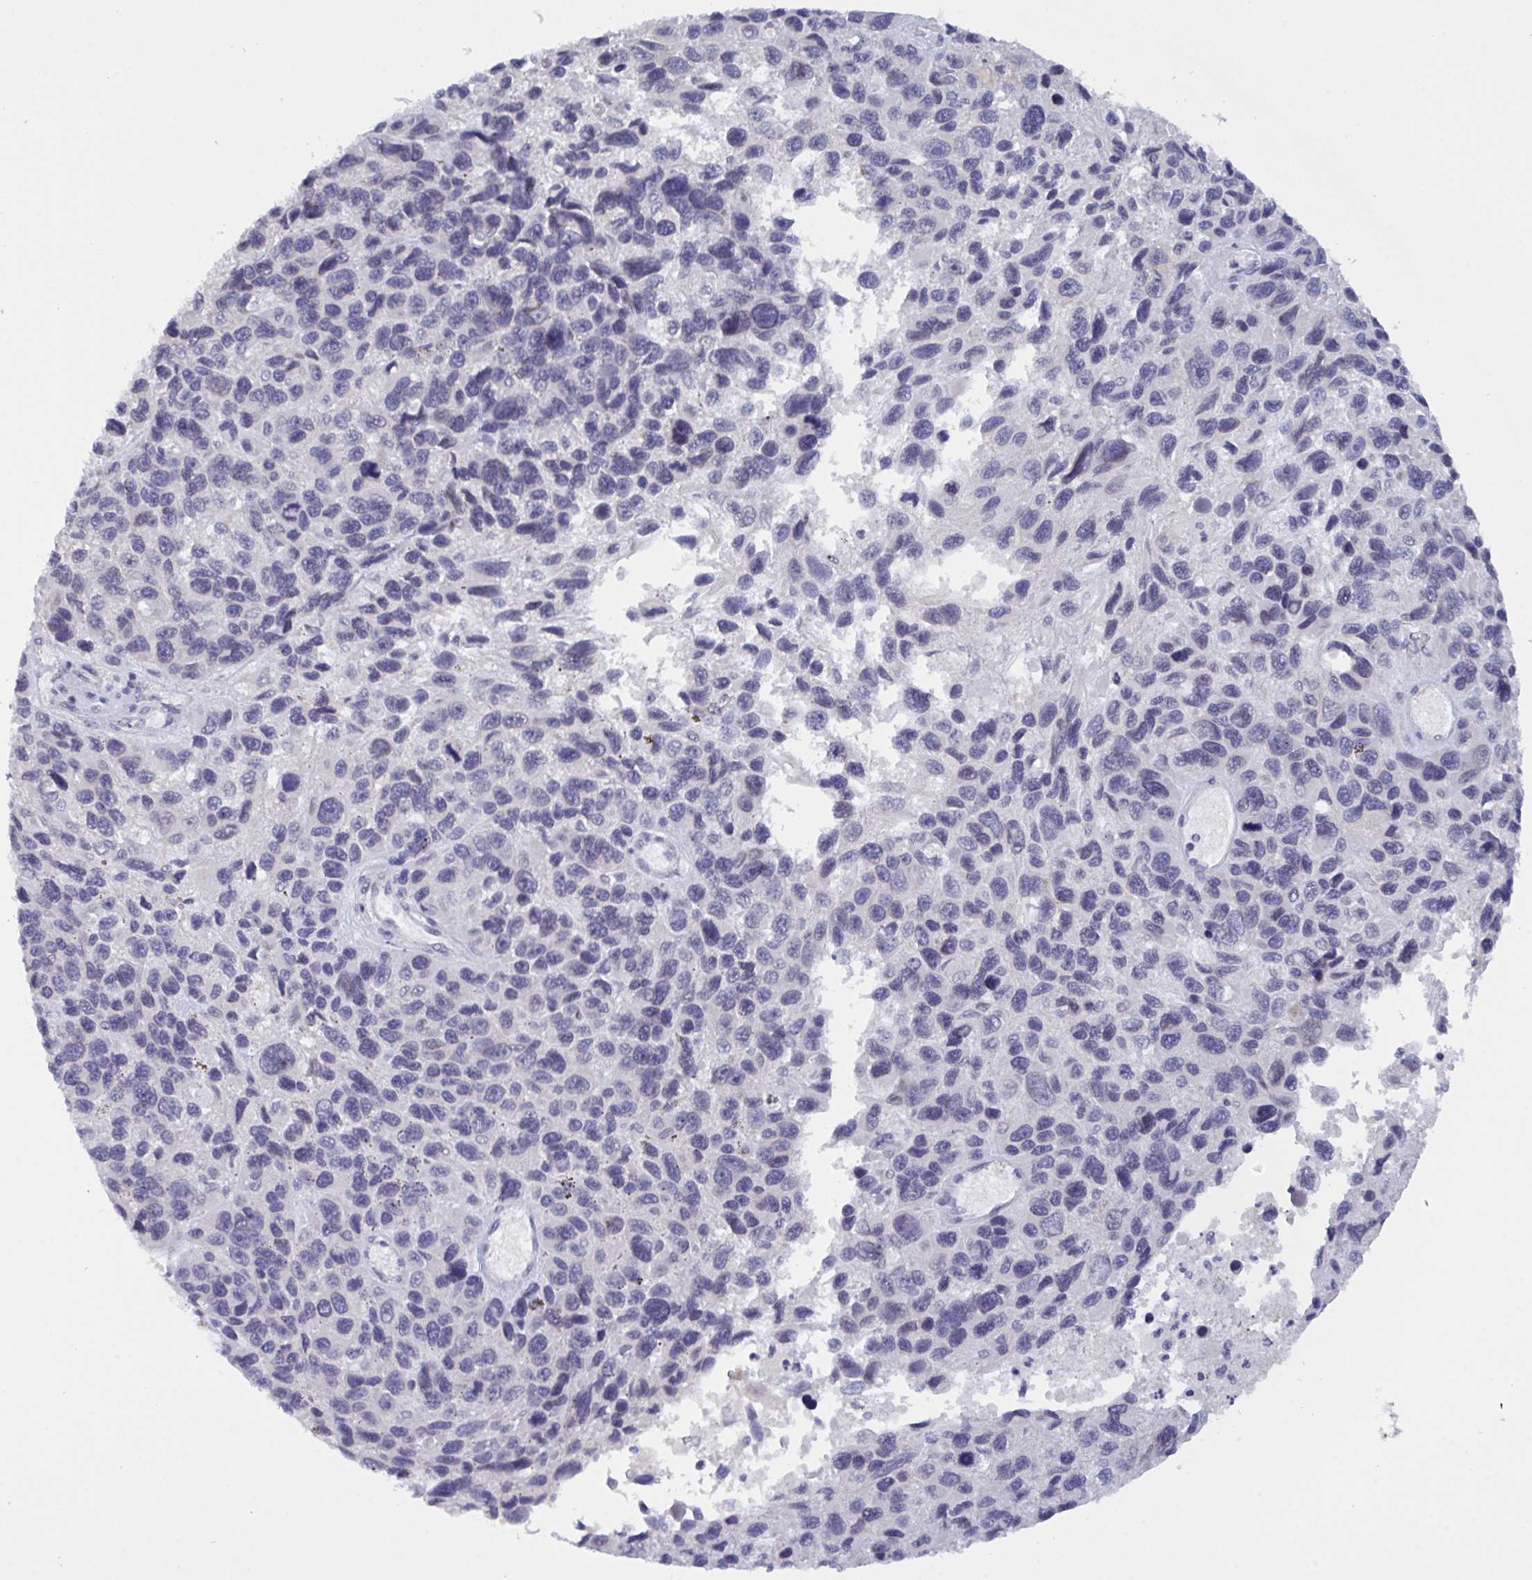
{"staining": {"intensity": "negative", "quantity": "none", "location": "none"}, "tissue": "melanoma", "cell_type": "Tumor cells", "image_type": "cancer", "snomed": [{"axis": "morphology", "description": "Malignant melanoma, NOS"}, {"axis": "topography", "description": "Skin"}], "caption": "A micrograph of melanoma stained for a protein demonstrates no brown staining in tumor cells.", "gene": "SERPINB13", "patient": {"sex": "male", "age": 53}}